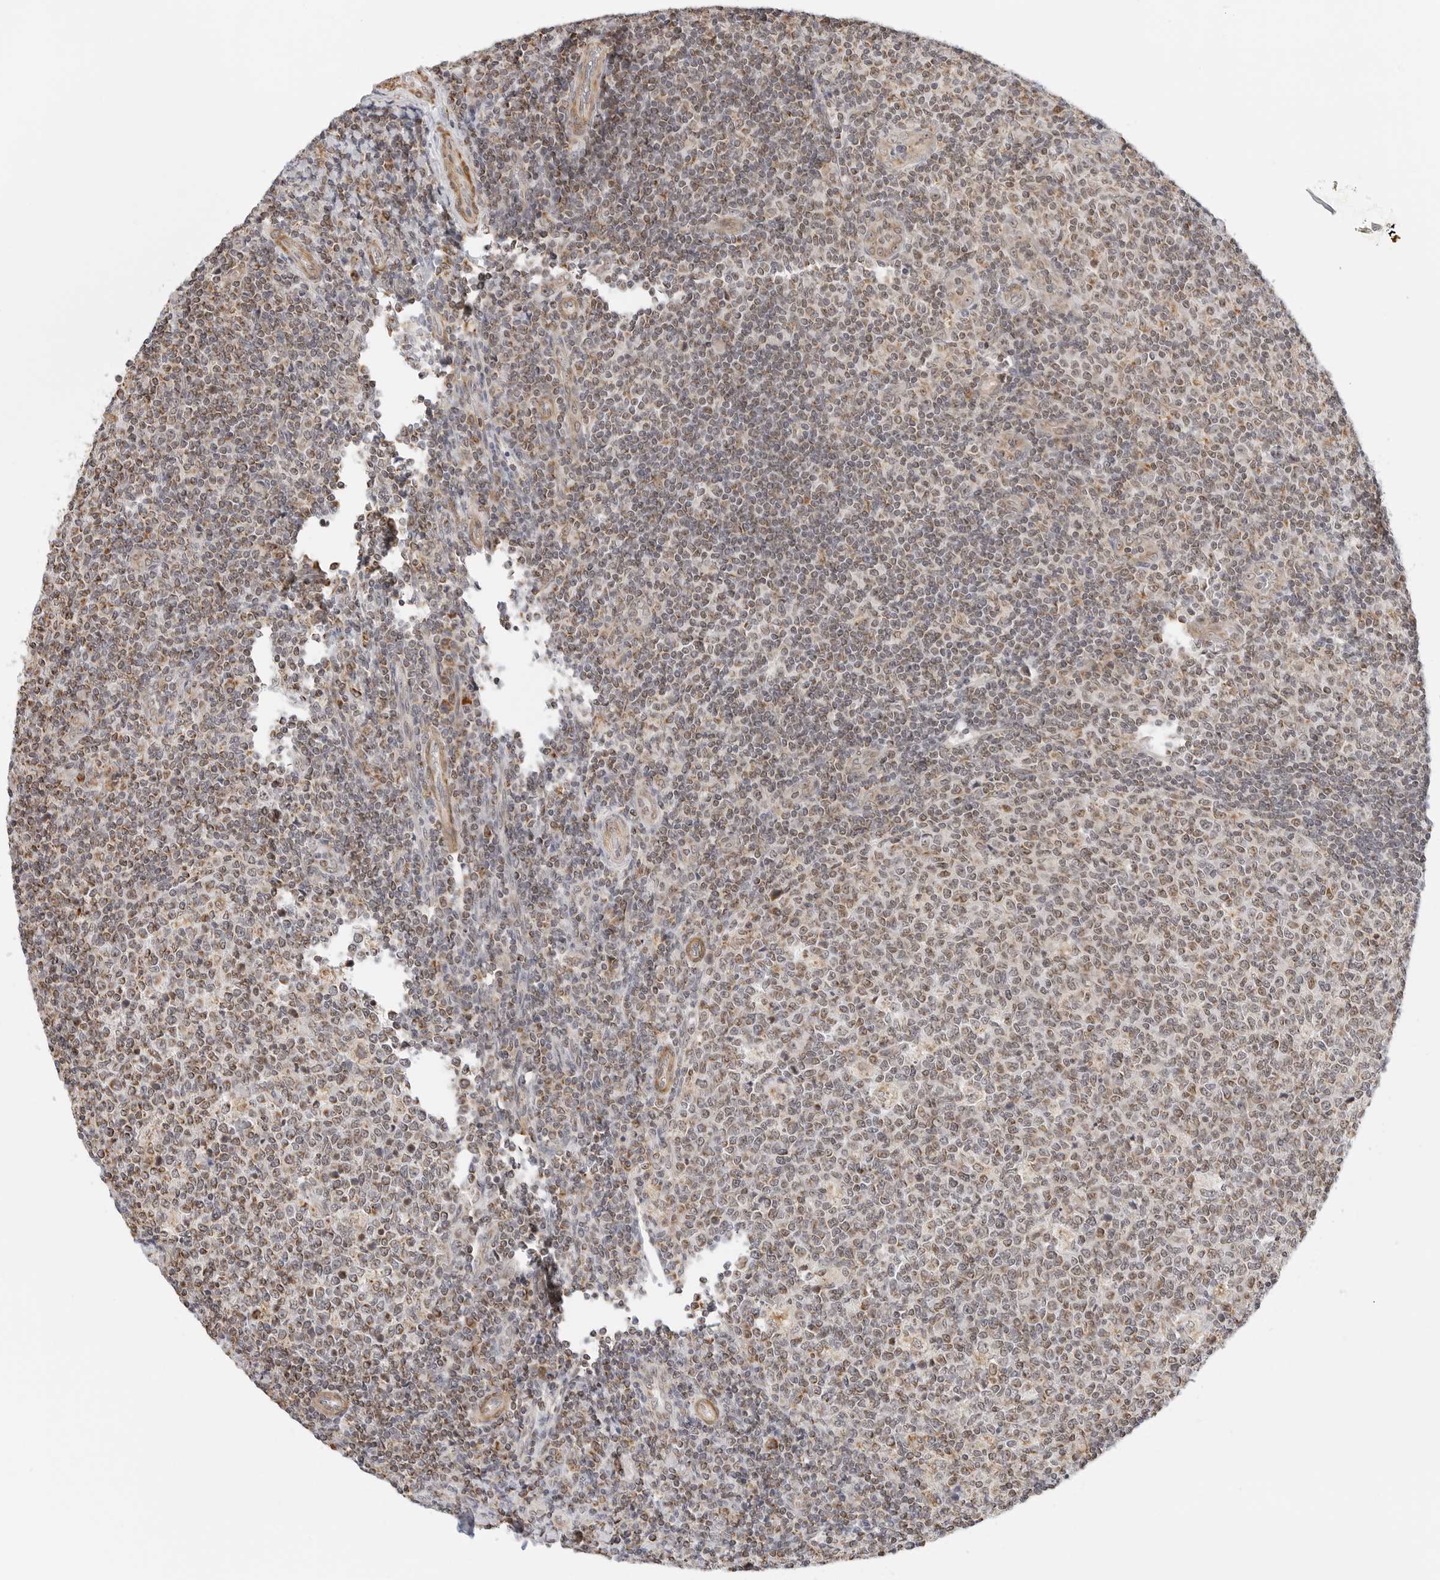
{"staining": {"intensity": "weak", "quantity": ">75%", "location": "cytoplasmic/membranous,nuclear"}, "tissue": "tonsil", "cell_type": "Germinal center cells", "image_type": "normal", "snomed": [{"axis": "morphology", "description": "Normal tissue, NOS"}, {"axis": "topography", "description": "Tonsil"}], "caption": "Weak cytoplasmic/membranous,nuclear protein staining is identified in about >75% of germinal center cells in tonsil.", "gene": "GORAB", "patient": {"sex": "female", "age": 19}}